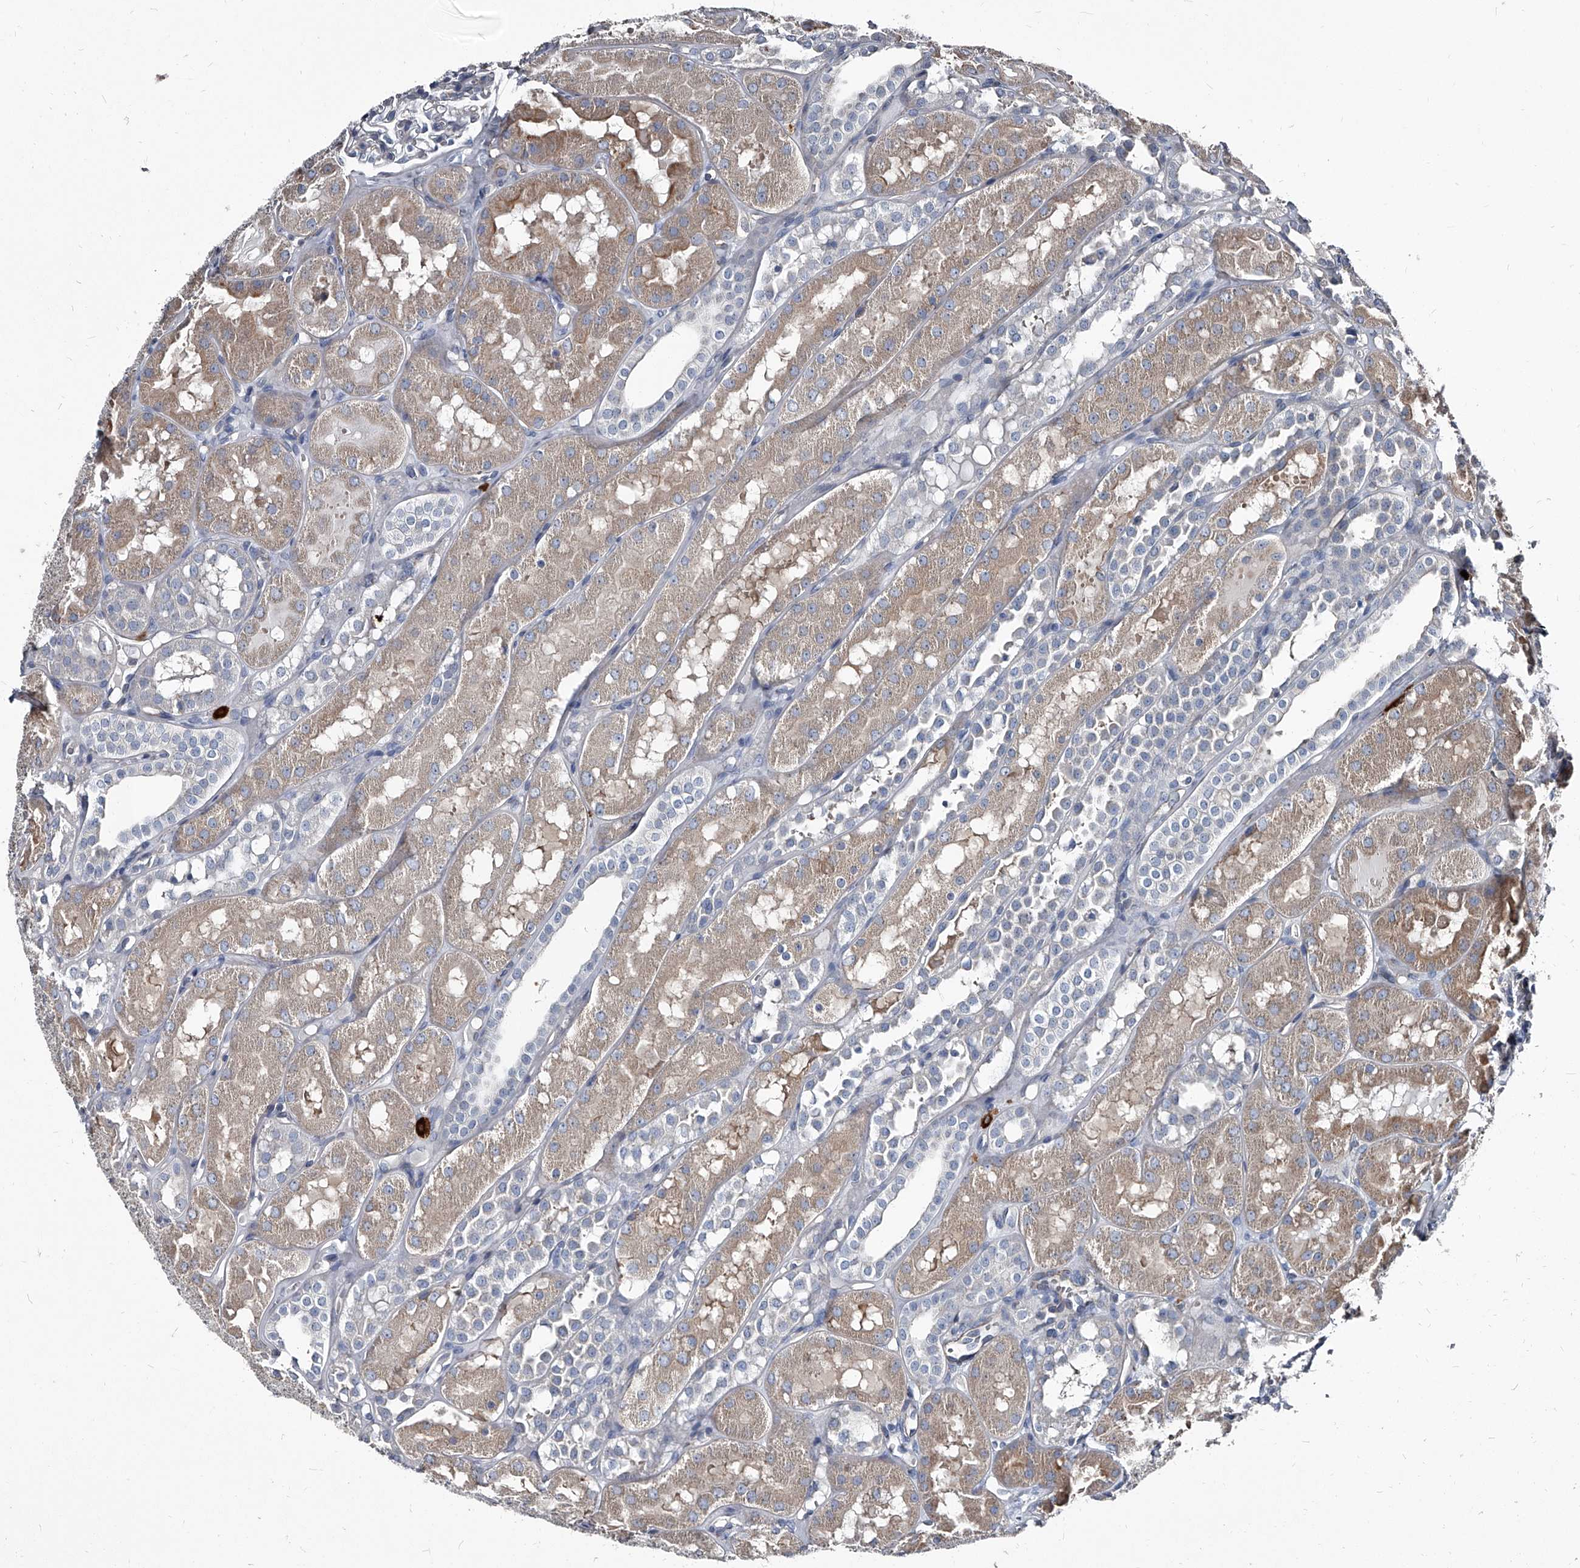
{"staining": {"intensity": "negative", "quantity": "none", "location": "none"}, "tissue": "kidney", "cell_type": "Cells in glomeruli", "image_type": "normal", "snomed": [{"axis": "morphology", "description": "Normal tissue, NOS"}, {"axis": "topography", "description": "Kidney"}], "caption": "Kidney was stained to show a protein in brown. There is no significant positivity in cells in glomeruli. (DAB immunohistochemistry (IHC) with hematoxylin counter stain).", "gene": "PGLYRP3", "patient": {"sex": "male", "age": 16}}